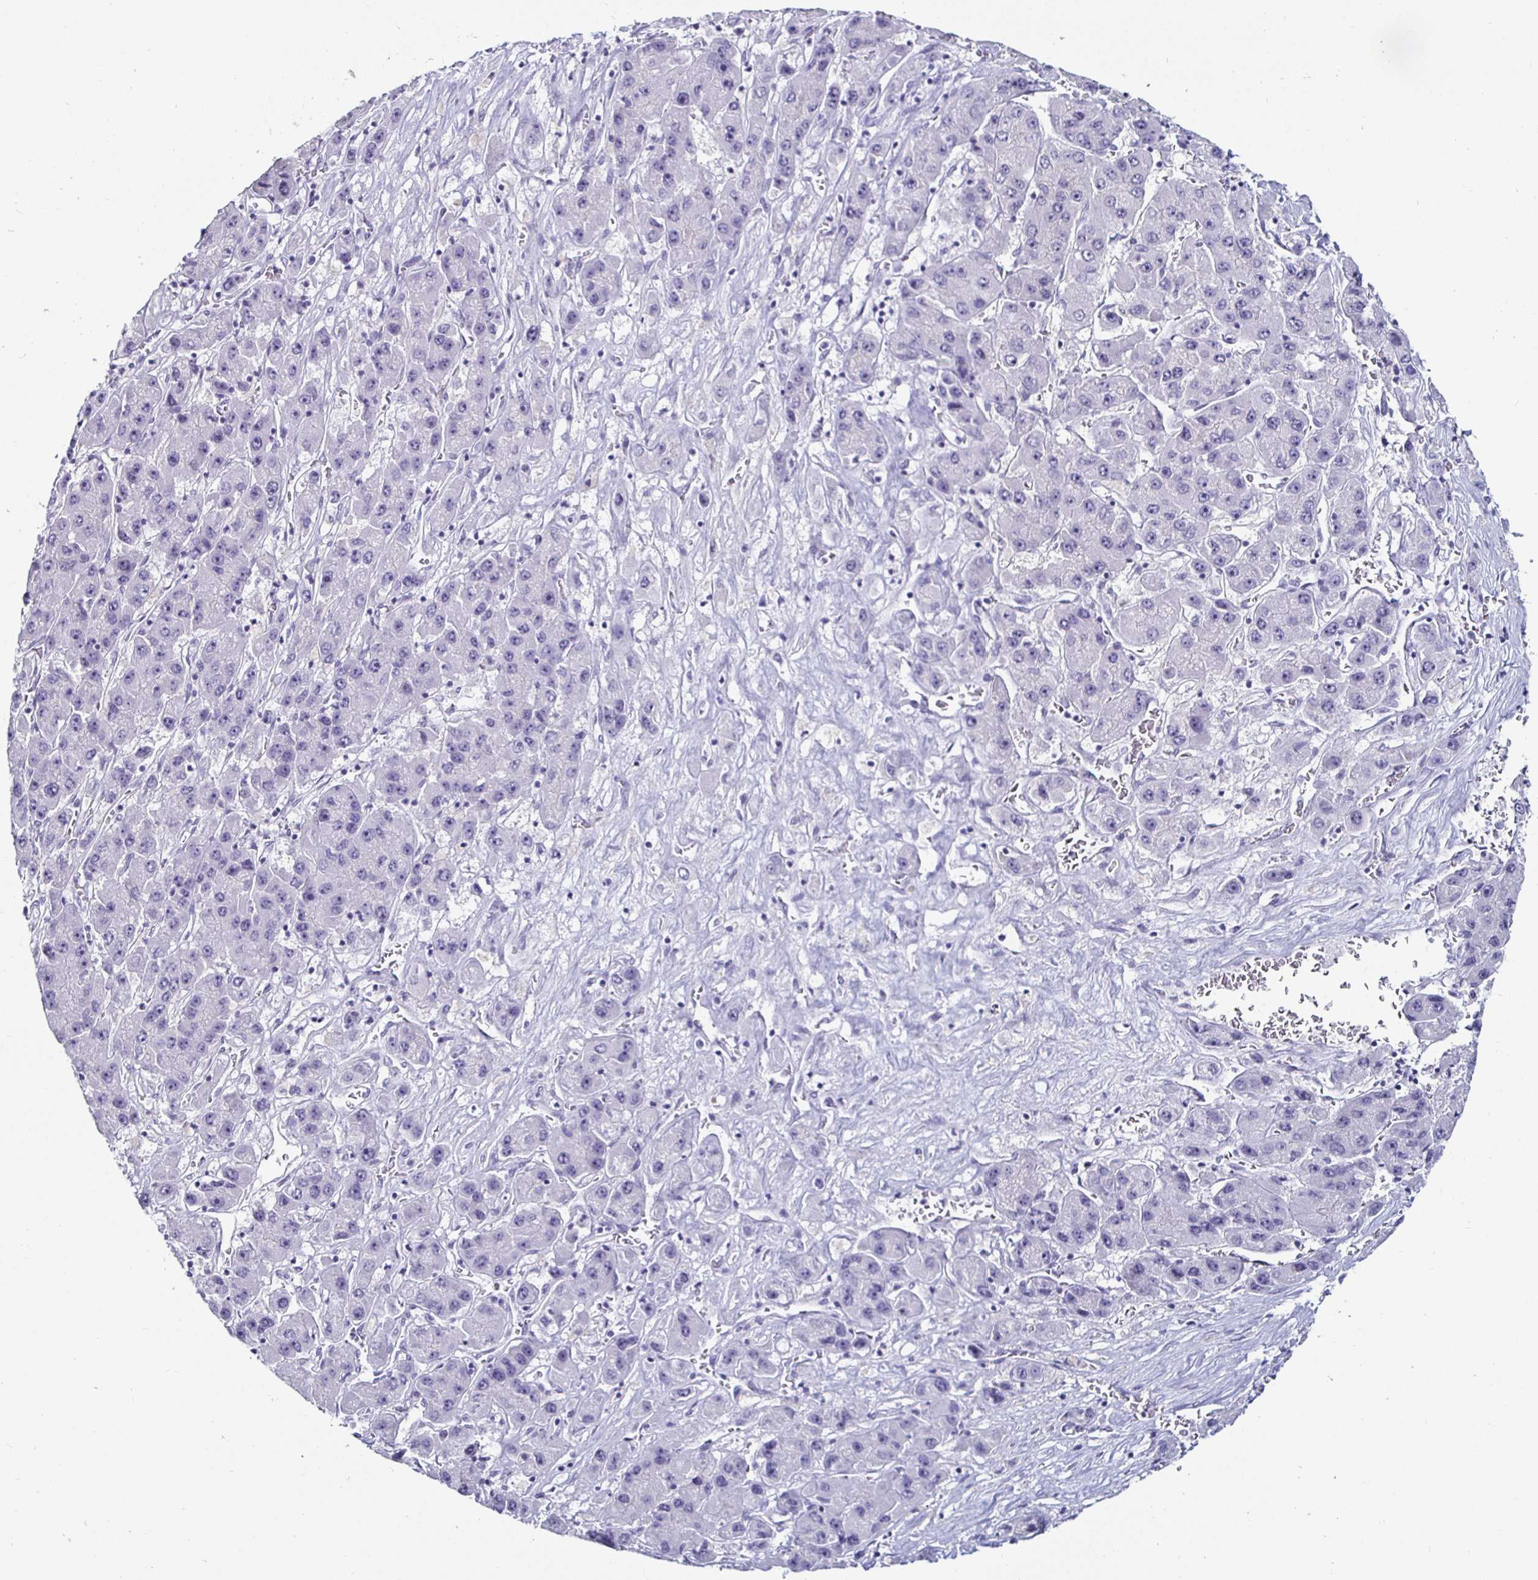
{"staining": {"intensity": "negative", "quantity": "none", "location": "none"}, "tissue": "liver cancer", "cell_type": "Tumor cells", "image_type": "cancer", "snomed": [{"axis": "morphology", "description": "Carcinoma, Hepatocellular, NOS"}, {"axis": "topography", "description": "Liver"}], "caption": "An image of human liver hepatocellular carcinoma is negative for staining in tumor cells.", "gene": "DDX39B", "patient": {"sex": "female", "age": 61}}